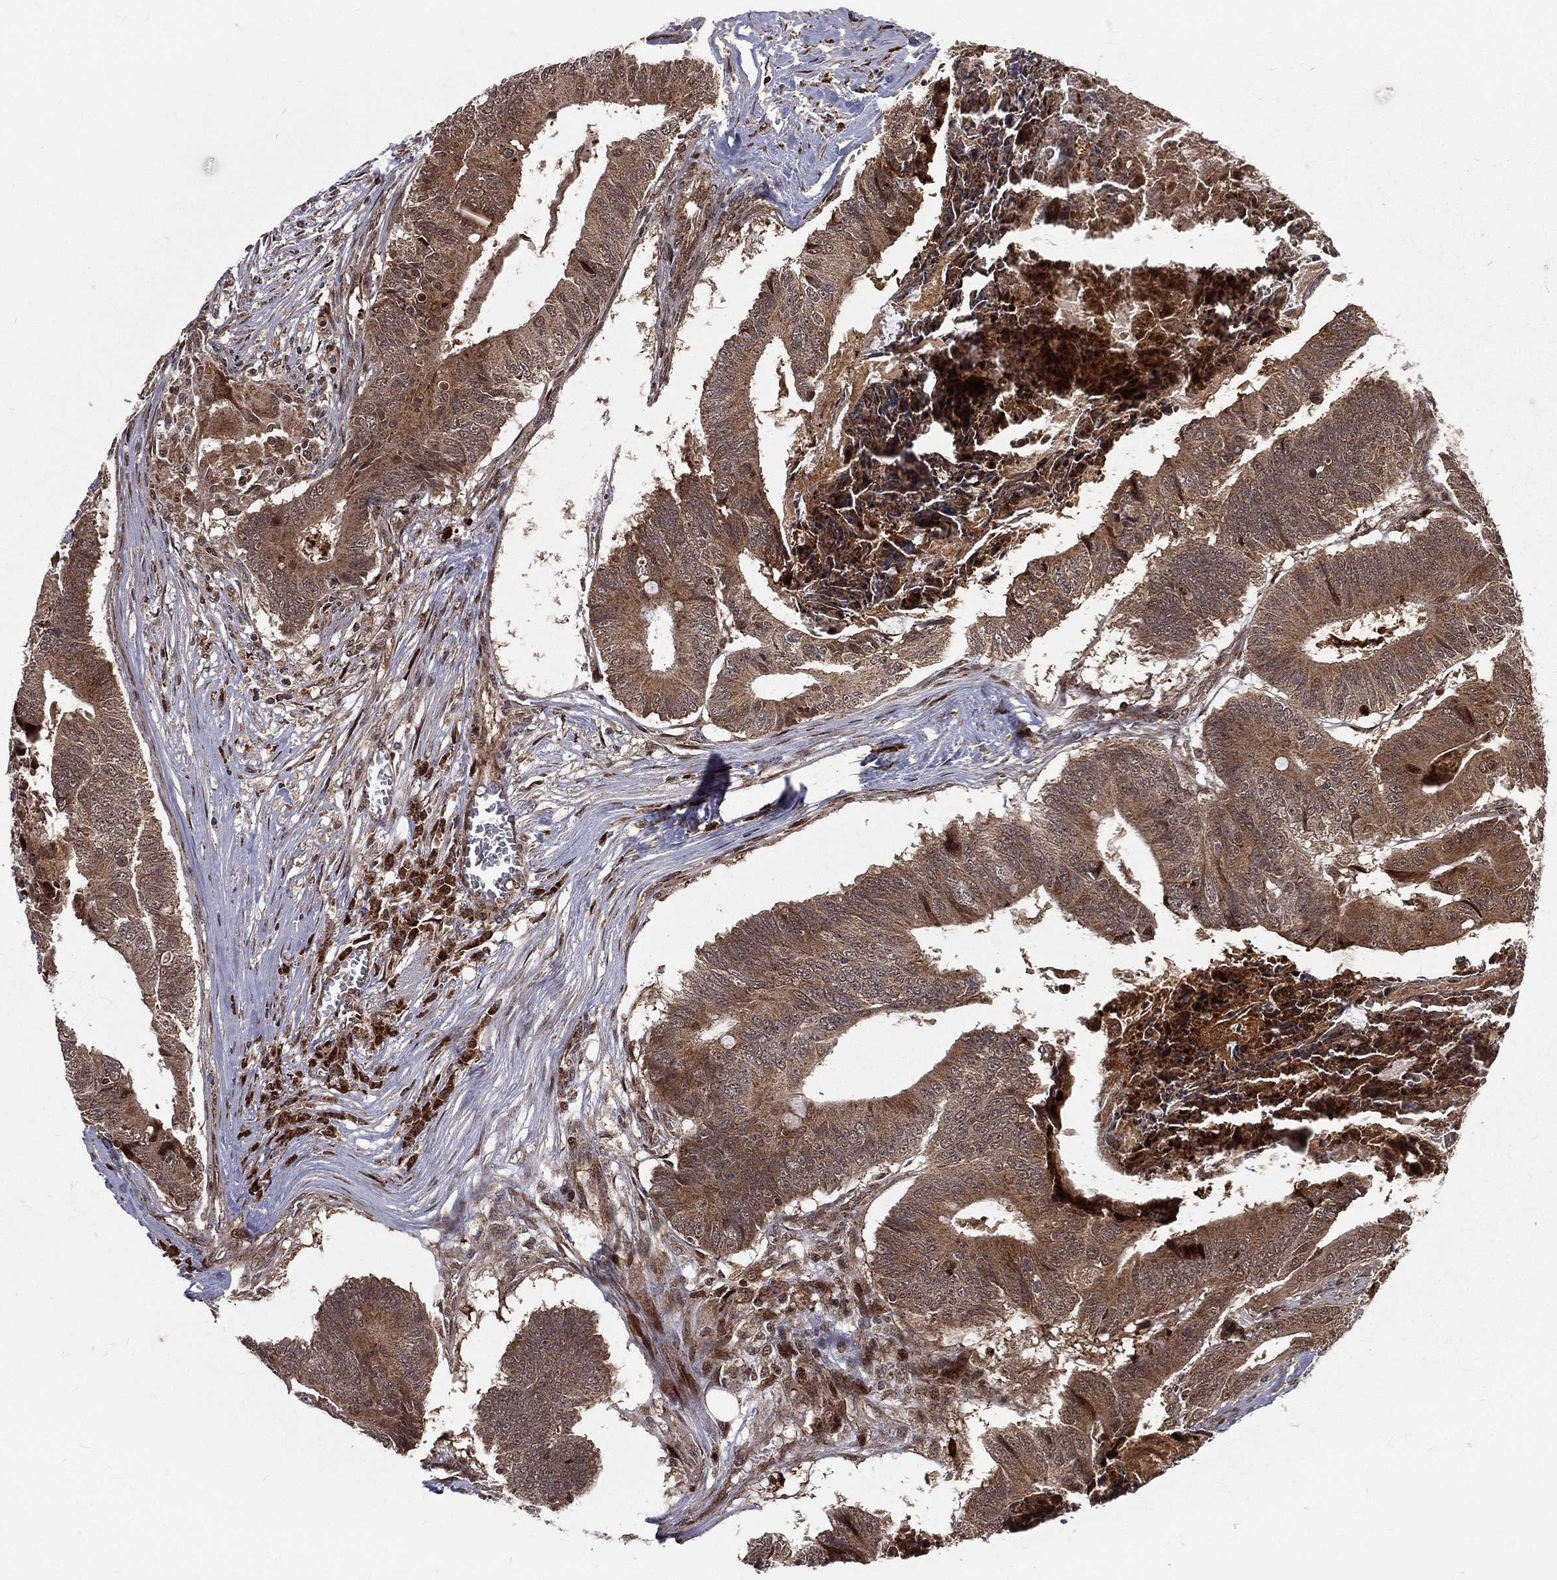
{"staining": {"intensity": "moderate", "quantity": ">75%", "location": "cytoplasmic/membranous"}, "tissue": "colorectal cancer", "cell_type": "Tumor cells", "image_type": "cancer", "snomed": [{"axis": "morphology", "description": "Adenocarcinoma, NOS"}, {"axis": "topography", "description": "Colon"}], "caption": "This image demonstrates IHC staining of human adenocarcinoma (colorectal), with medium moderate cytoplasmic/membranous staining in approximately >75% of tumor cells.", "gene": "MDM2", "patient": {"sex": "male", "age": 84}}